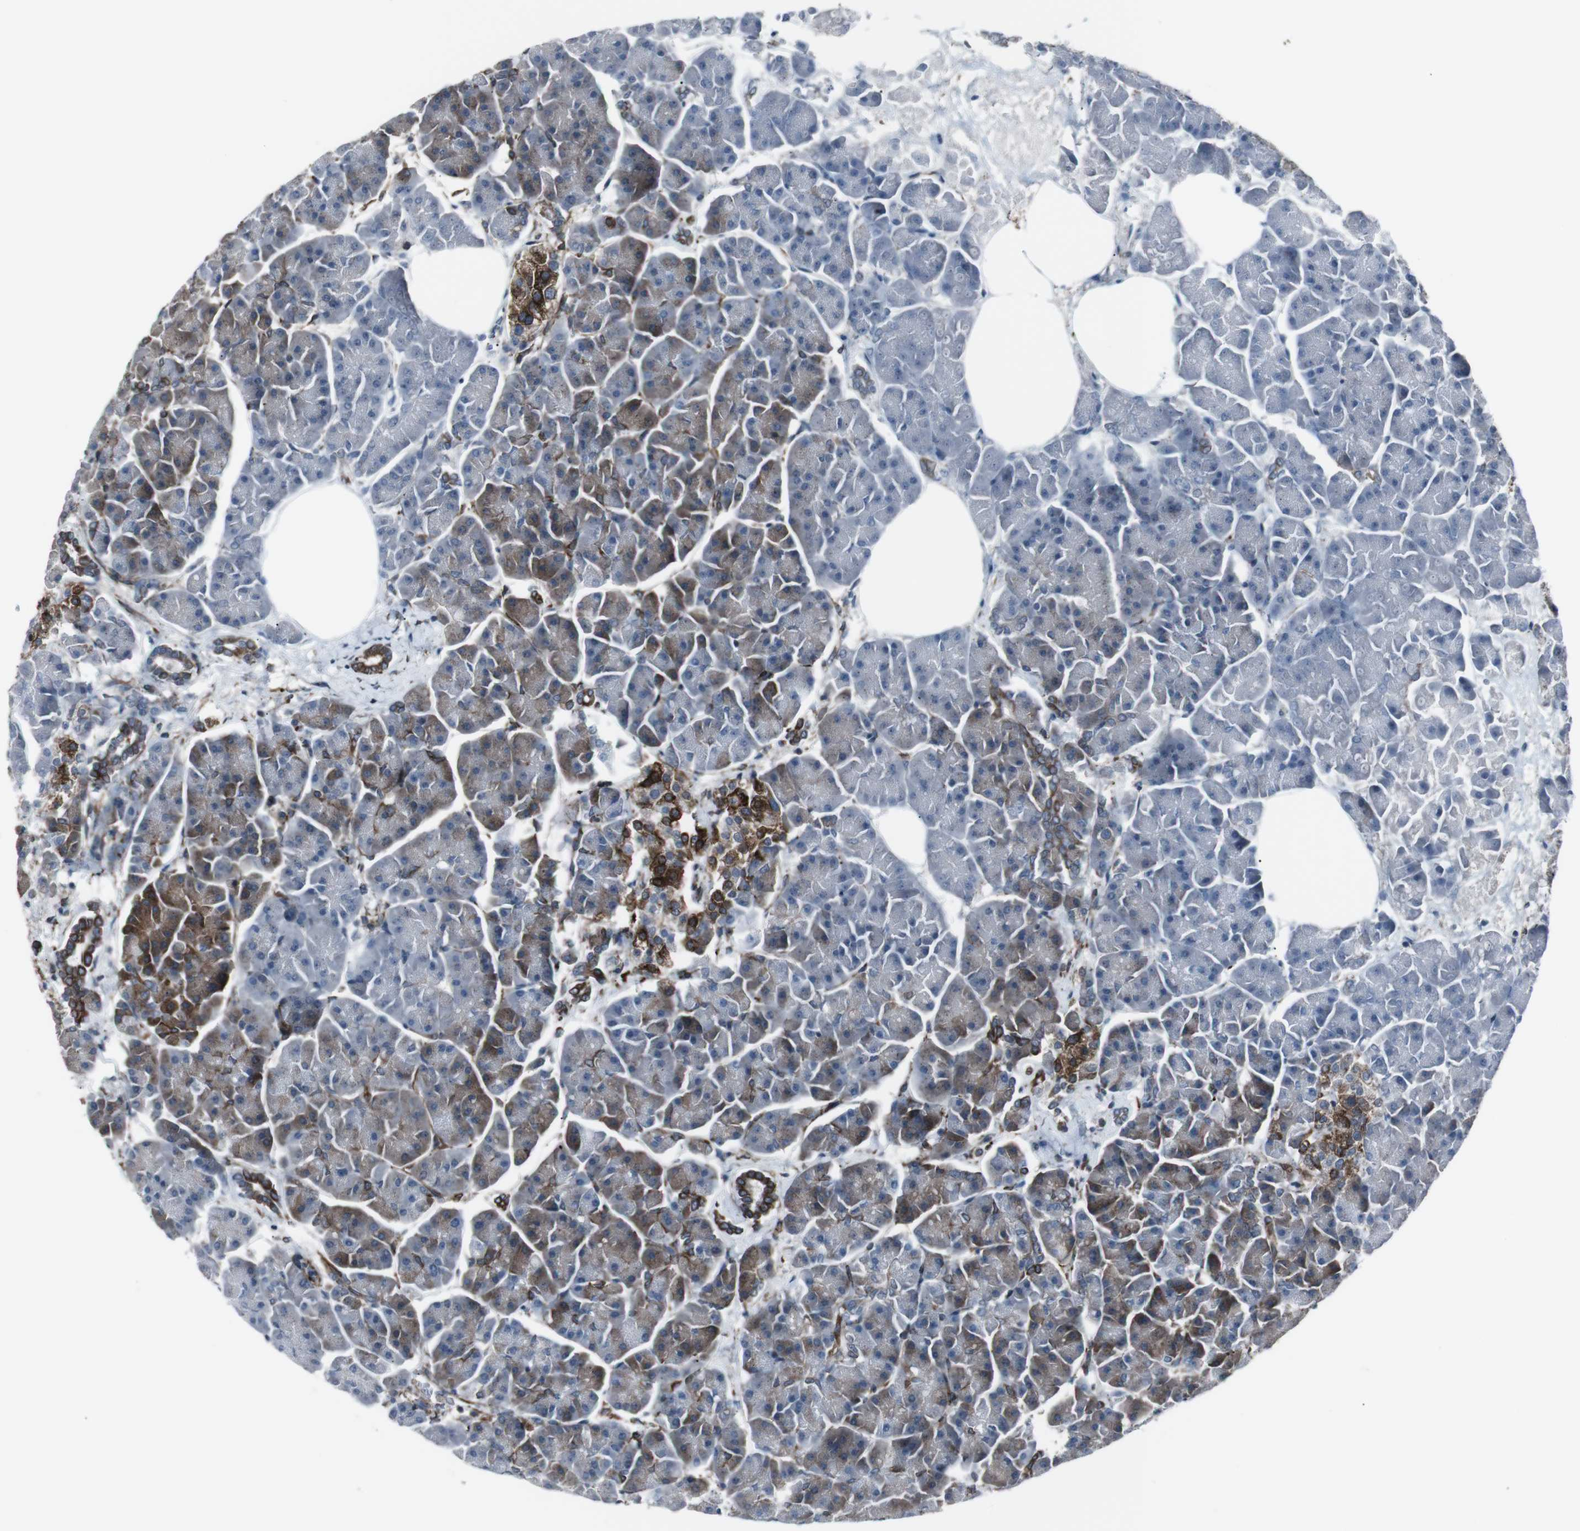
{"staining": {"intensity": "moderate", "quantity": "25%-75%", "location": "cytoplasmic/membranous"}, "tissue": "pancreas", "cell_type": "Exocrine glandular cells", "image_type": "normal", "snomed": [{"axis": "morphology", "description": "Normal tissue, NOS"}, {"axis": "topography", "description": "Pancreas"}], "caption": "Immunohistochemical staining of benign pancreas shows 25%-75% levels of moderate cytoplasmic/membranous protein staining in approximately 25%-75% of exocrine glandular cells. The staining was performed using DAB to visualize the protein expression in brown, while the nuclei were stained in blue with hematoxylin (Magnification: 20x).", "gene": "LNPK", "patient": {"sex": "female", "age": 70}}